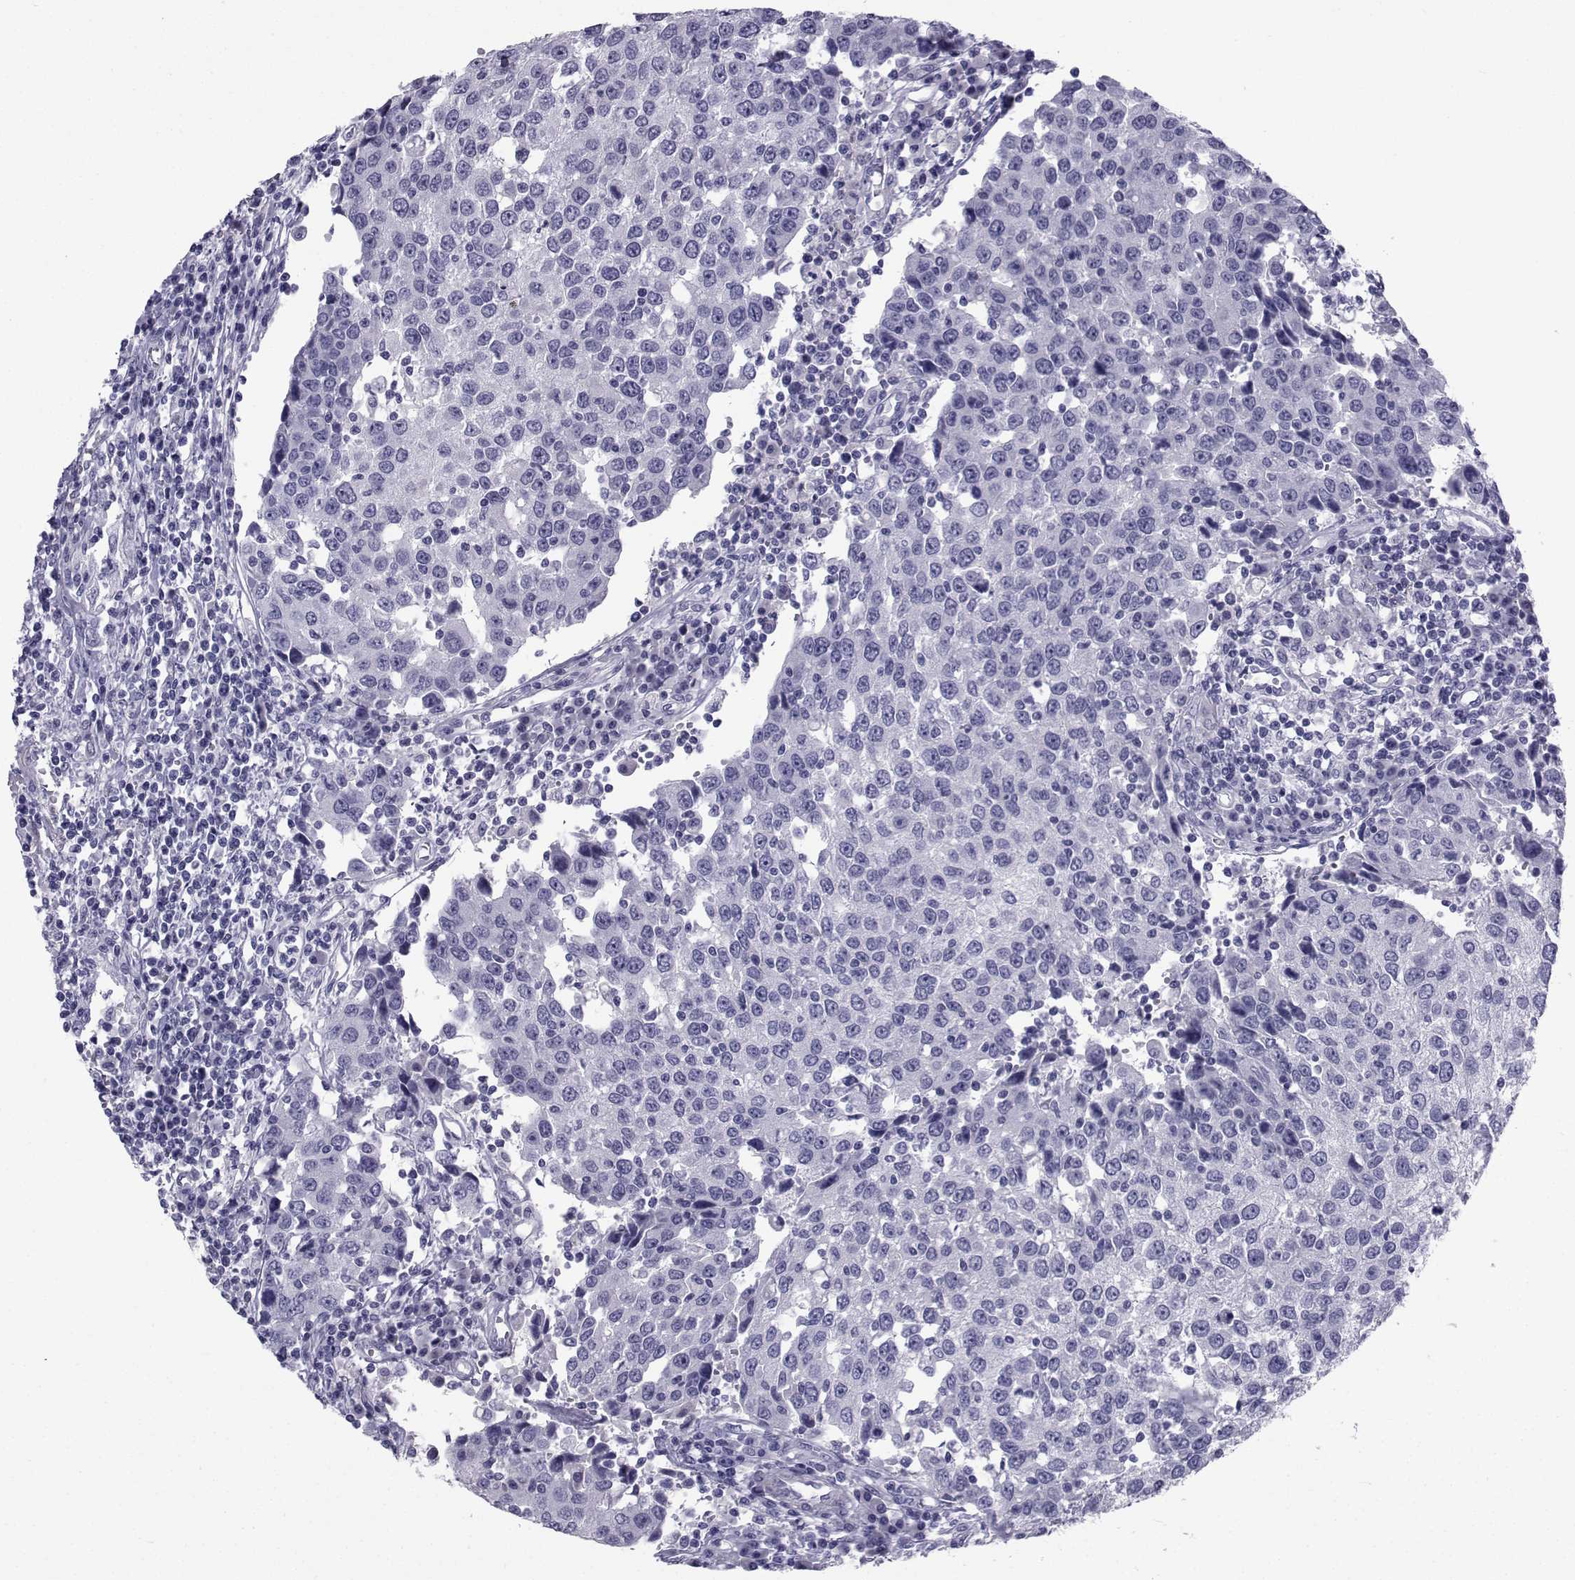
{"staining": {"intensity": "negative", "quantity": "none", "location": "none"}, "tissue": "urothelial cancer", "cell_type": "Tumor cells", "image_type": "cancer", "snomed": [{"axis": "morphology", "description": "Urothelial carcinoma, High grade"}, {"axis": "topography", "description": "Urinary bladder"}], "caption": "Protein analysis of urothelial cancer reveals no significant positivity in tumor cells. Nuclei are stained in blue.", "gene": "SPANXD", "patient": {"sex": "female", "age": 85}}